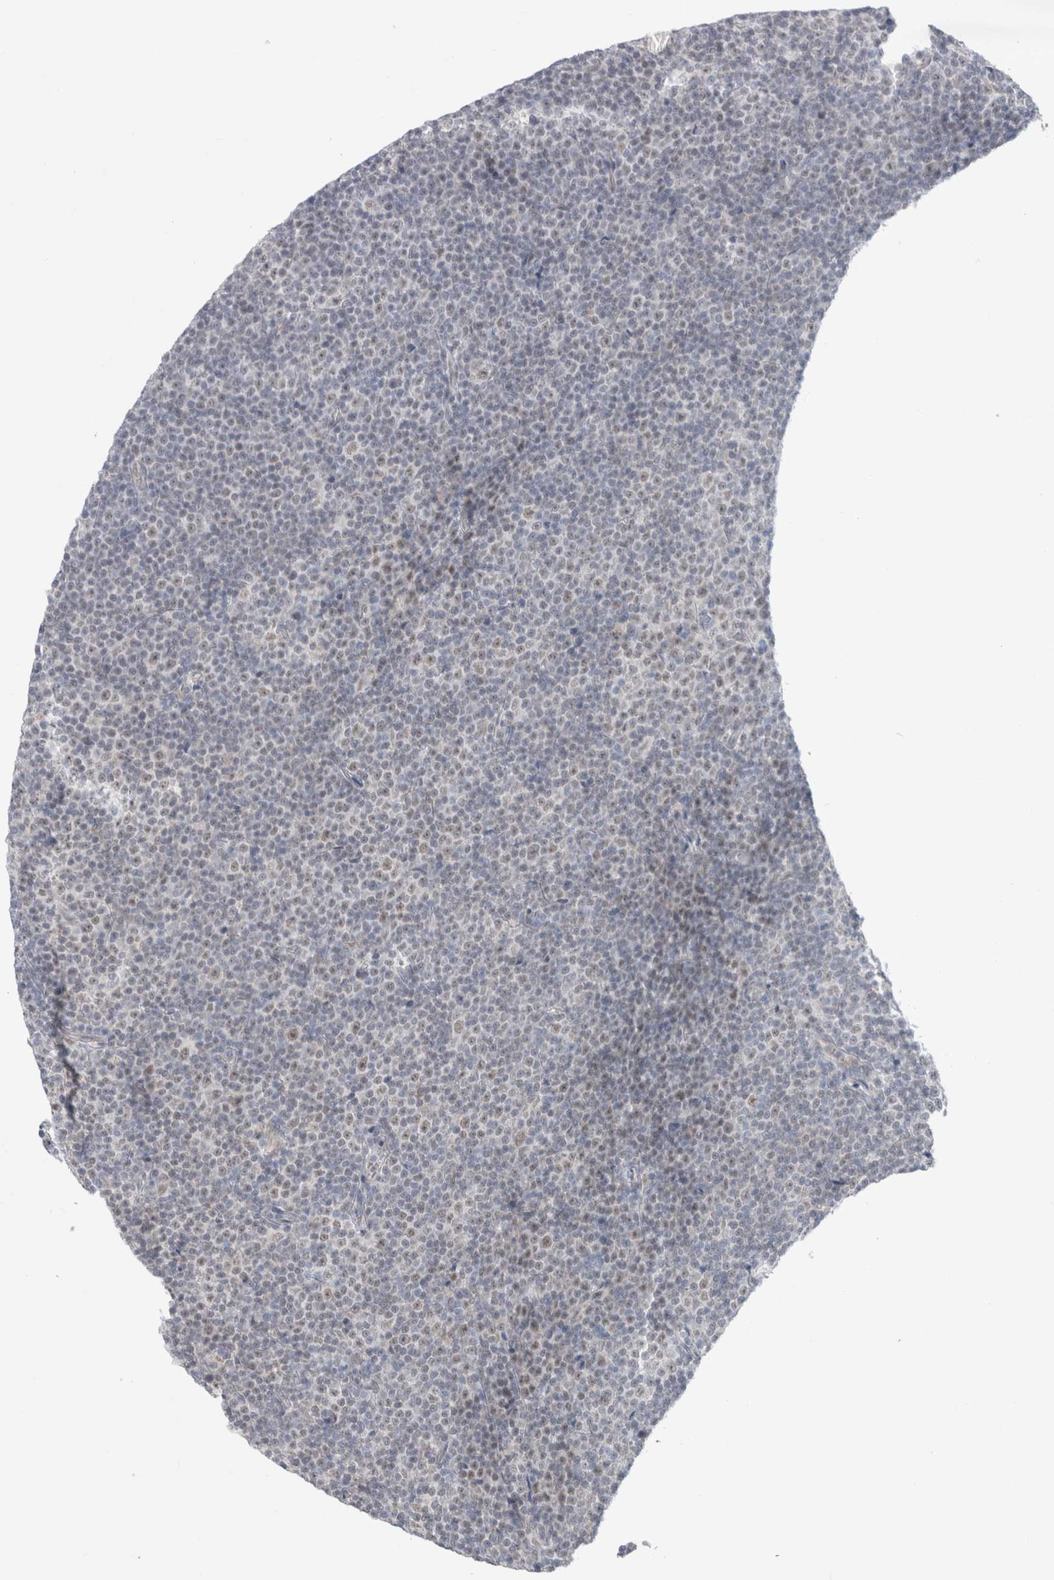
{"staining": {"intensity": "weak", "quantity": "25%-75%", "location": "nuclear"}, "tissue": "lymphoma", "cell_type": "Tumor cells", "image_type": "cancer", "snomed": [{"axis": "morphology", "description": "Malignant lymphoma, non-Hodgkin's type, Low grade"}, {"axis": "topography", "description": "Lymph node"}], "caption": "A high-resolution micrograph shows immunohistochemistry (IHC) staining of malignant lymphoma, non-Hodgkin's type (low-grade), which demonstrates weak nuclear positivity in approximately 25%-75% of tumor cells.", "gene": "TRMT1L", "patient": {"sex": "female", "age": 67}}